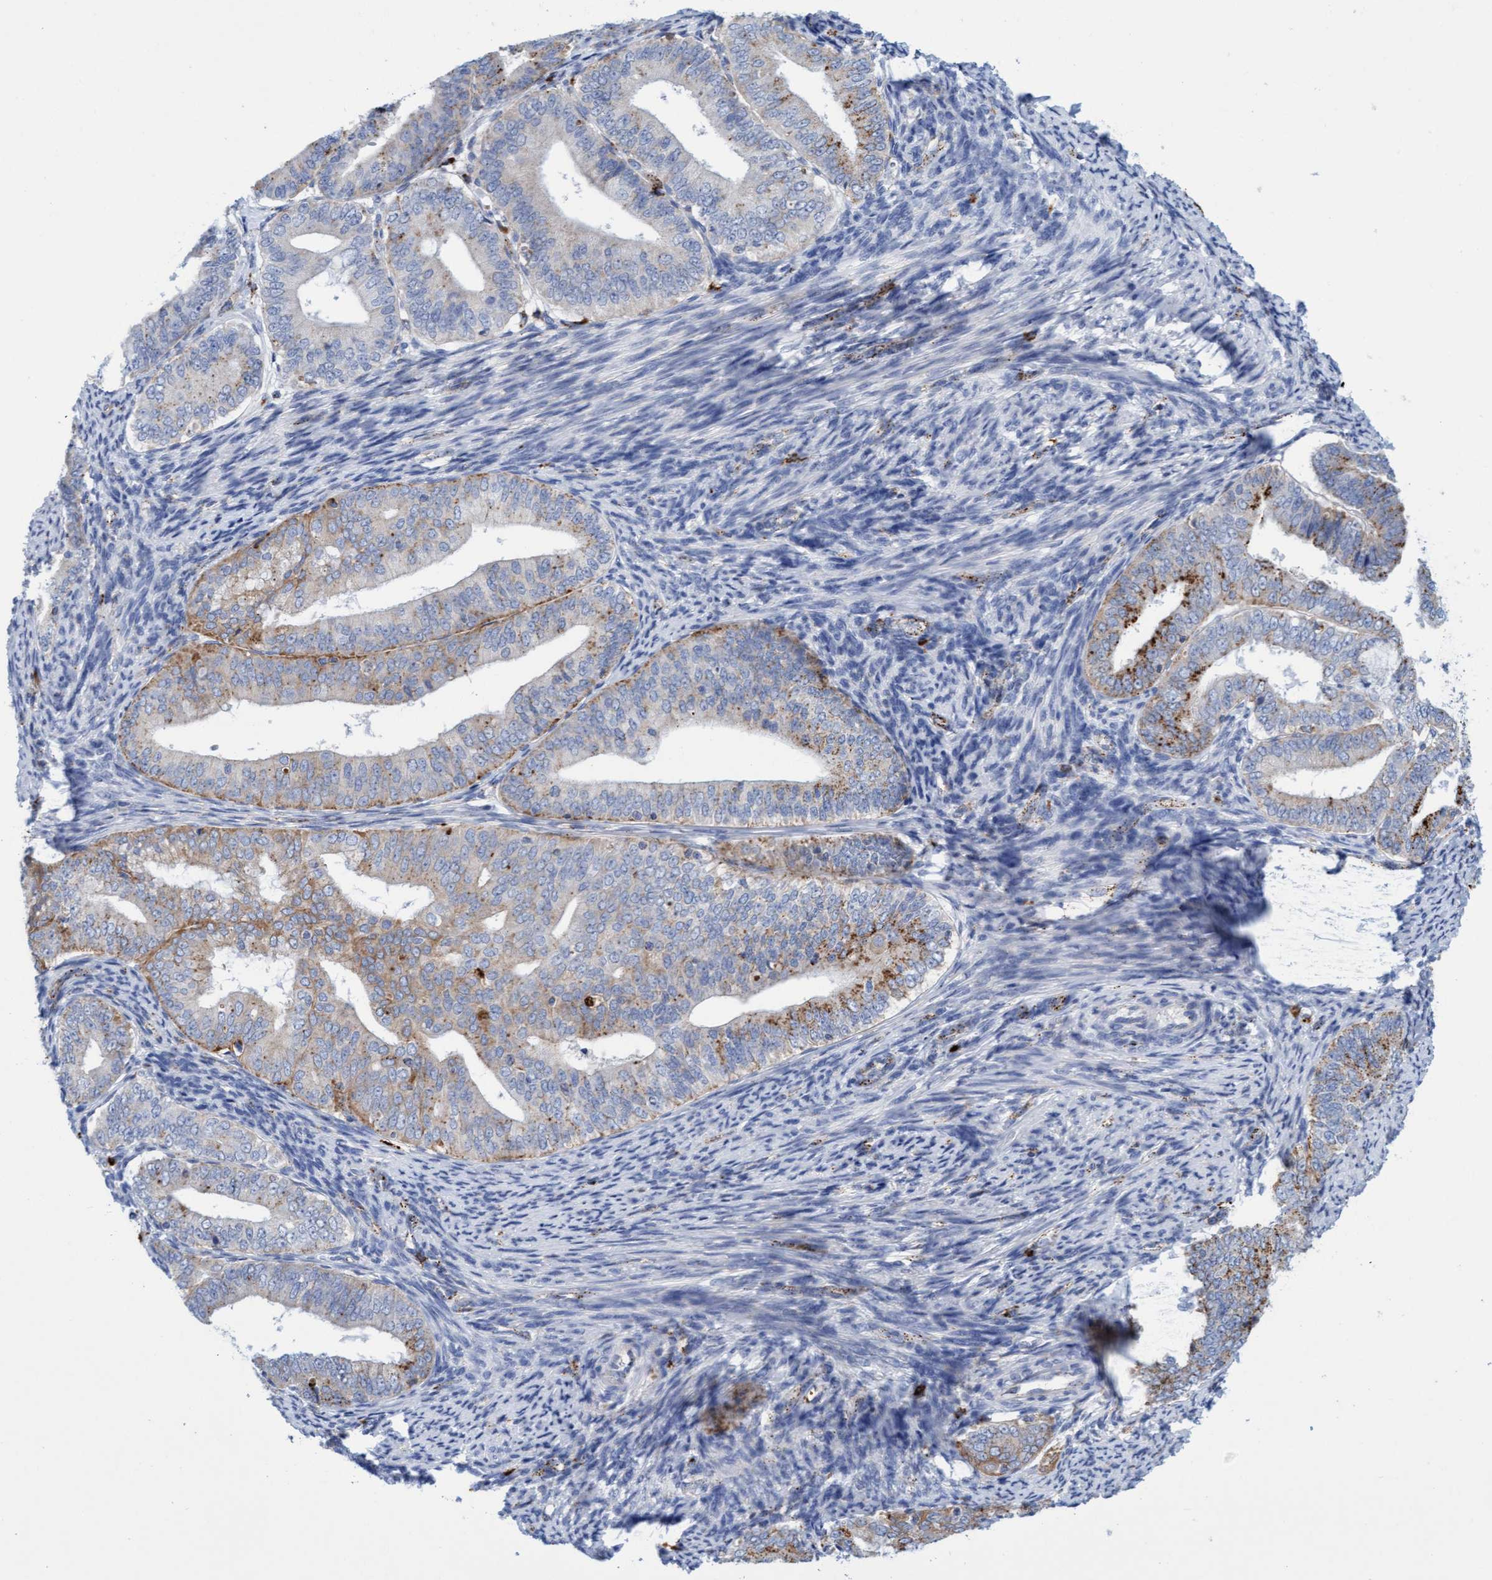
{"staining": {"intensity": "moderate", "quantity": "25%-75%", "location": "cytoplasmic/membranous"}, "tissue": "endometrial cancer", "cell_type": "Tumor cells", "image_type": "cancer", "snomed": [{"axis": "morphology", "description": "Adenocarcinoma, NOS"}, {"axis": "topography", "description": "Endometrium"}], "caption": "An image showing moderate cytoplasmic/membranous positivity in about 25%-75% of tumor cells in adenocarcinoma (endometrial), as visualized by brown immunohistochemical staining.", "gene": "SGSH", "patient": {"sex": "female", "age": 63}}